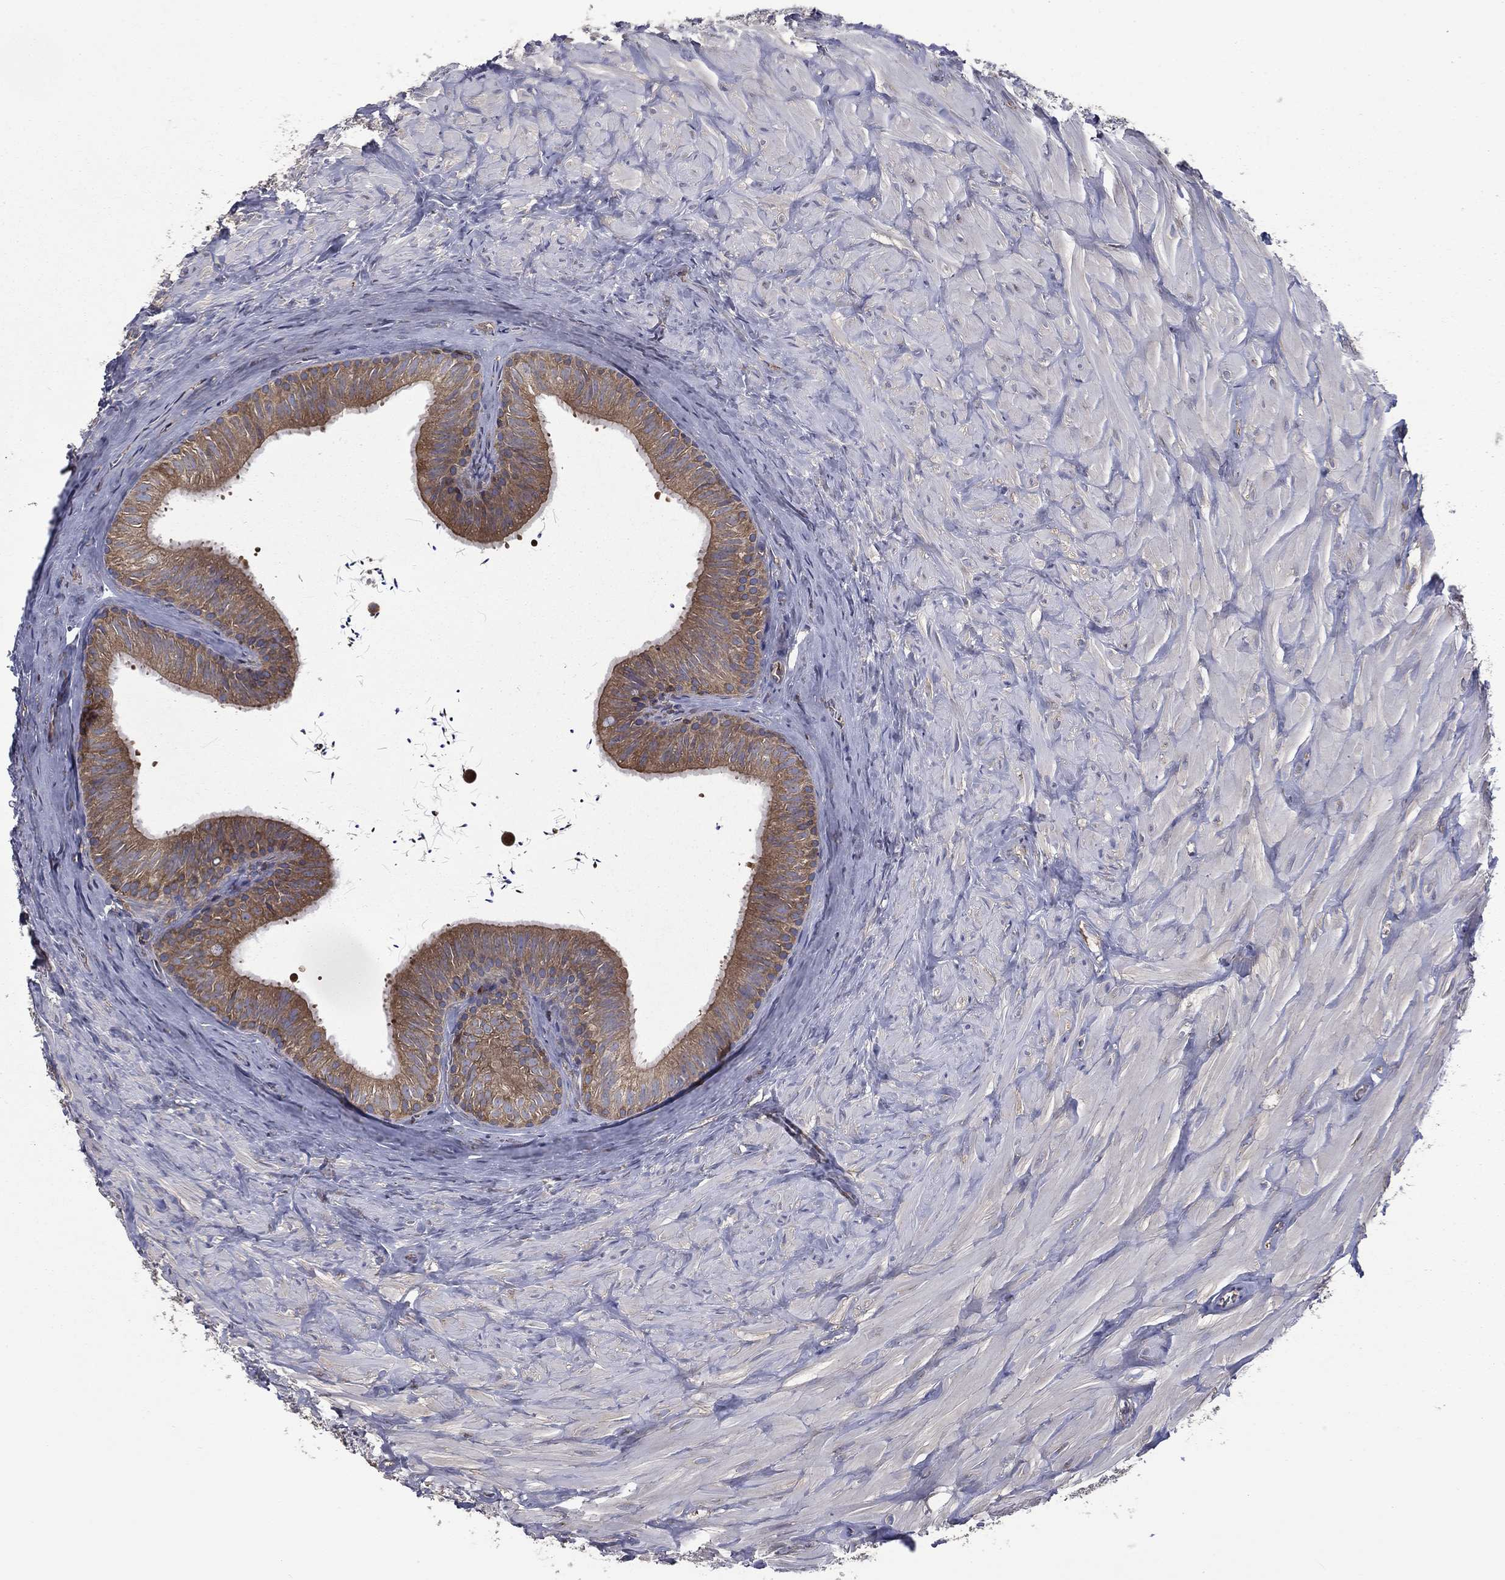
{"staining": {"intensity": "moderate", "quantity": ">75%", "location": "cytoplasmic/membranous"}, "tissue": "epididymis", "cell_type": "Glandular cells", "image_type": "normal", "snomed": [{"axis": "morphology", "description": "Normal tissue, NOS"}, {"axis": "topography", "description": "Epididymis"}], "caption": "The photomicrograph displays staining of benign epididymis, revealing moderate cytoplasmic/membranous protein staining (brown color) within glandular cells. (Stains: DAB (3,3'-diaminobenzidine) in brown, nuclei in blue, Microscopy: brightfield microscopy at high magnification).", "gene": "SARS1", "patient": {"sex": "male", "age": 32}}